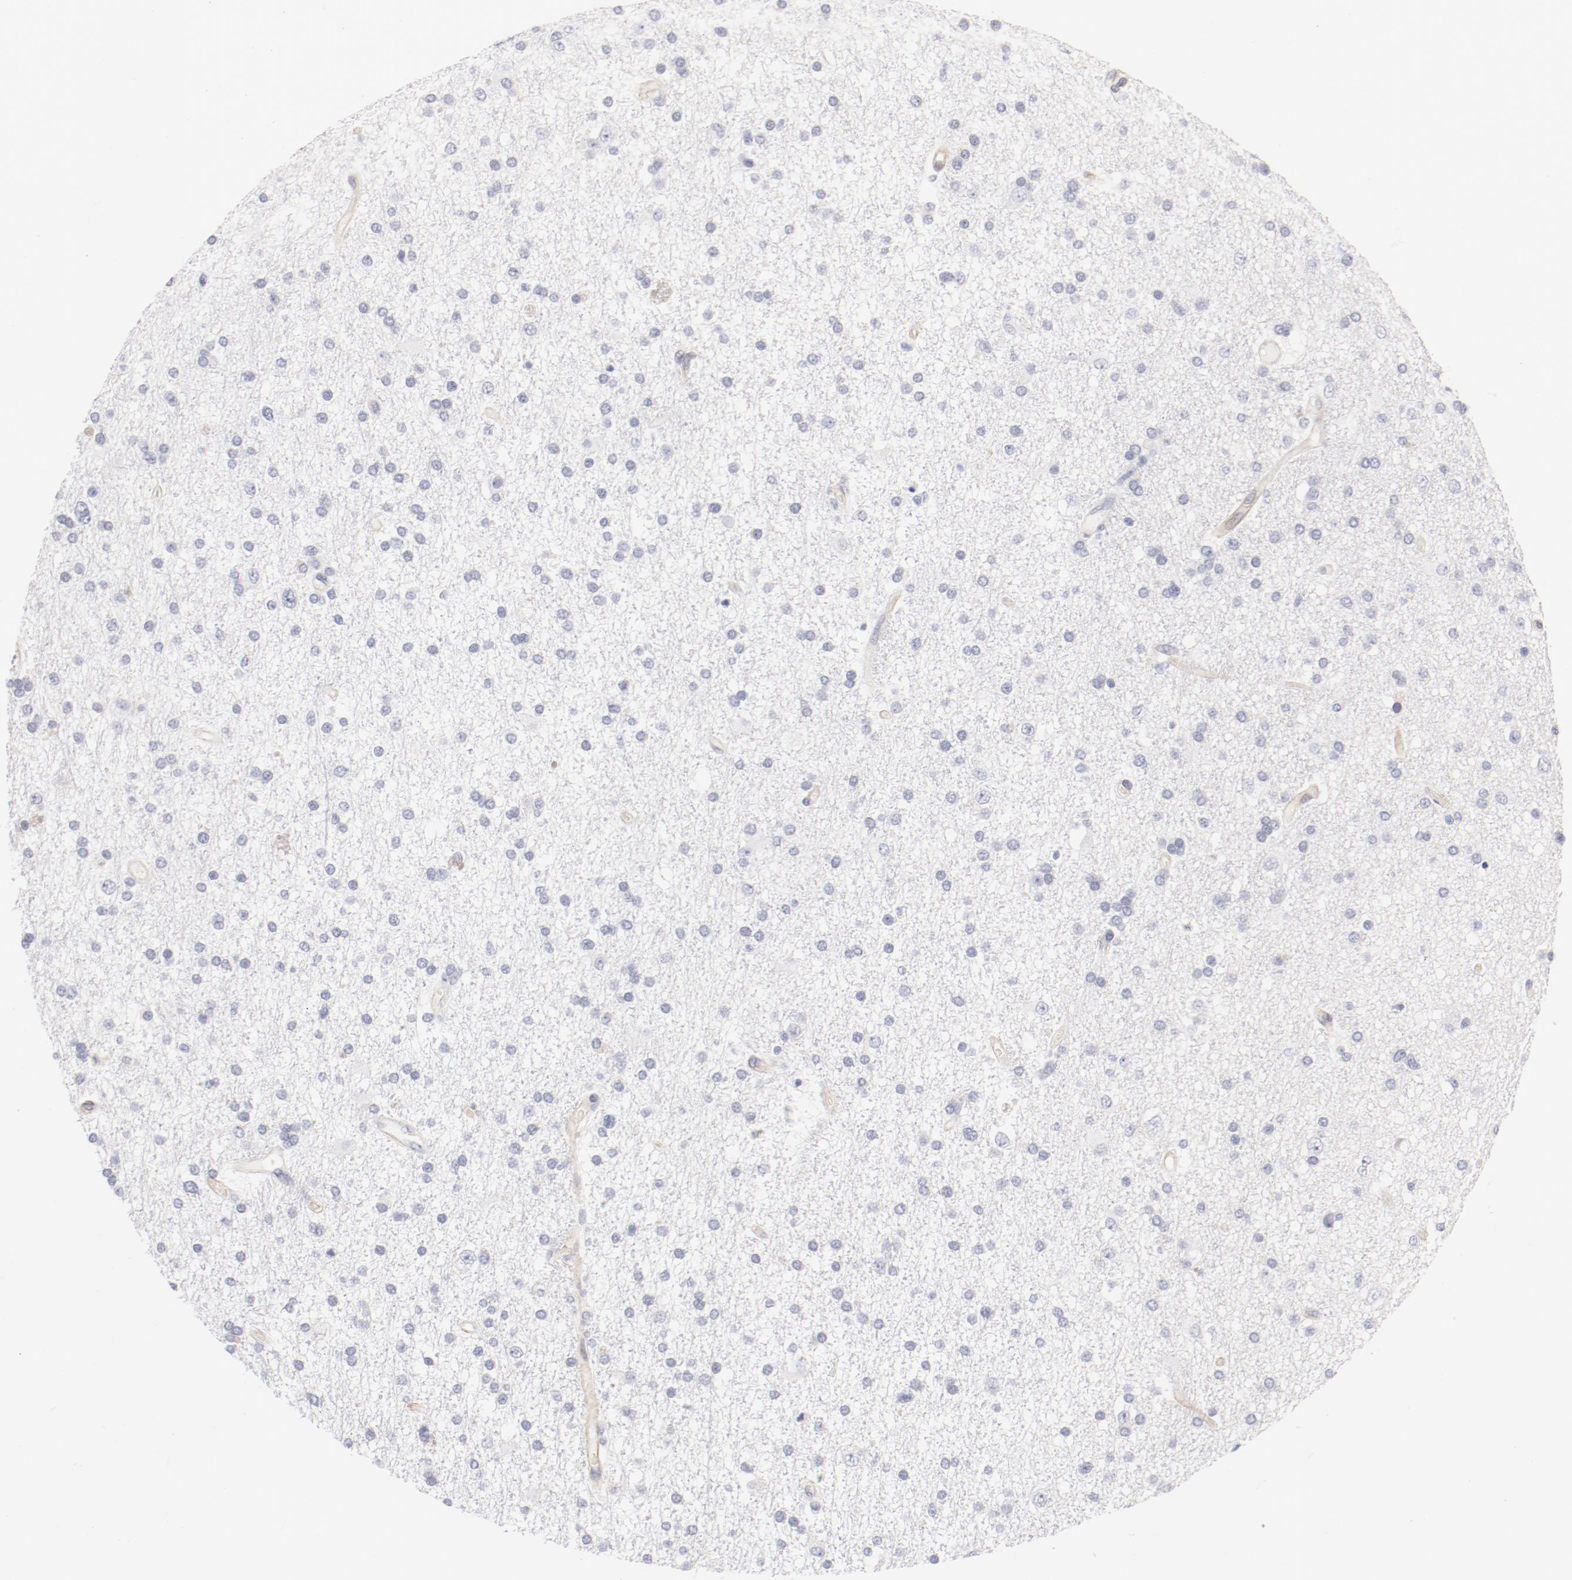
{"staining": {"intensity": "negative", "quantity": "none", "location": "none"}, "tissue": "glioma", "cell_type": "Tumor cells", "image_type": "cancer", "snomed": [{"axis": "morphology", "description": "Glioma, malignant, High grade"}, {"axis": "topography", "description": "Brain"}], "caption": "High-grade glioma (malignant) was stained to show a protein in brown. There is no significant expression in tumor cells.", "gene": "LAX1", "patient": {"sex": "male", "age": 33}}